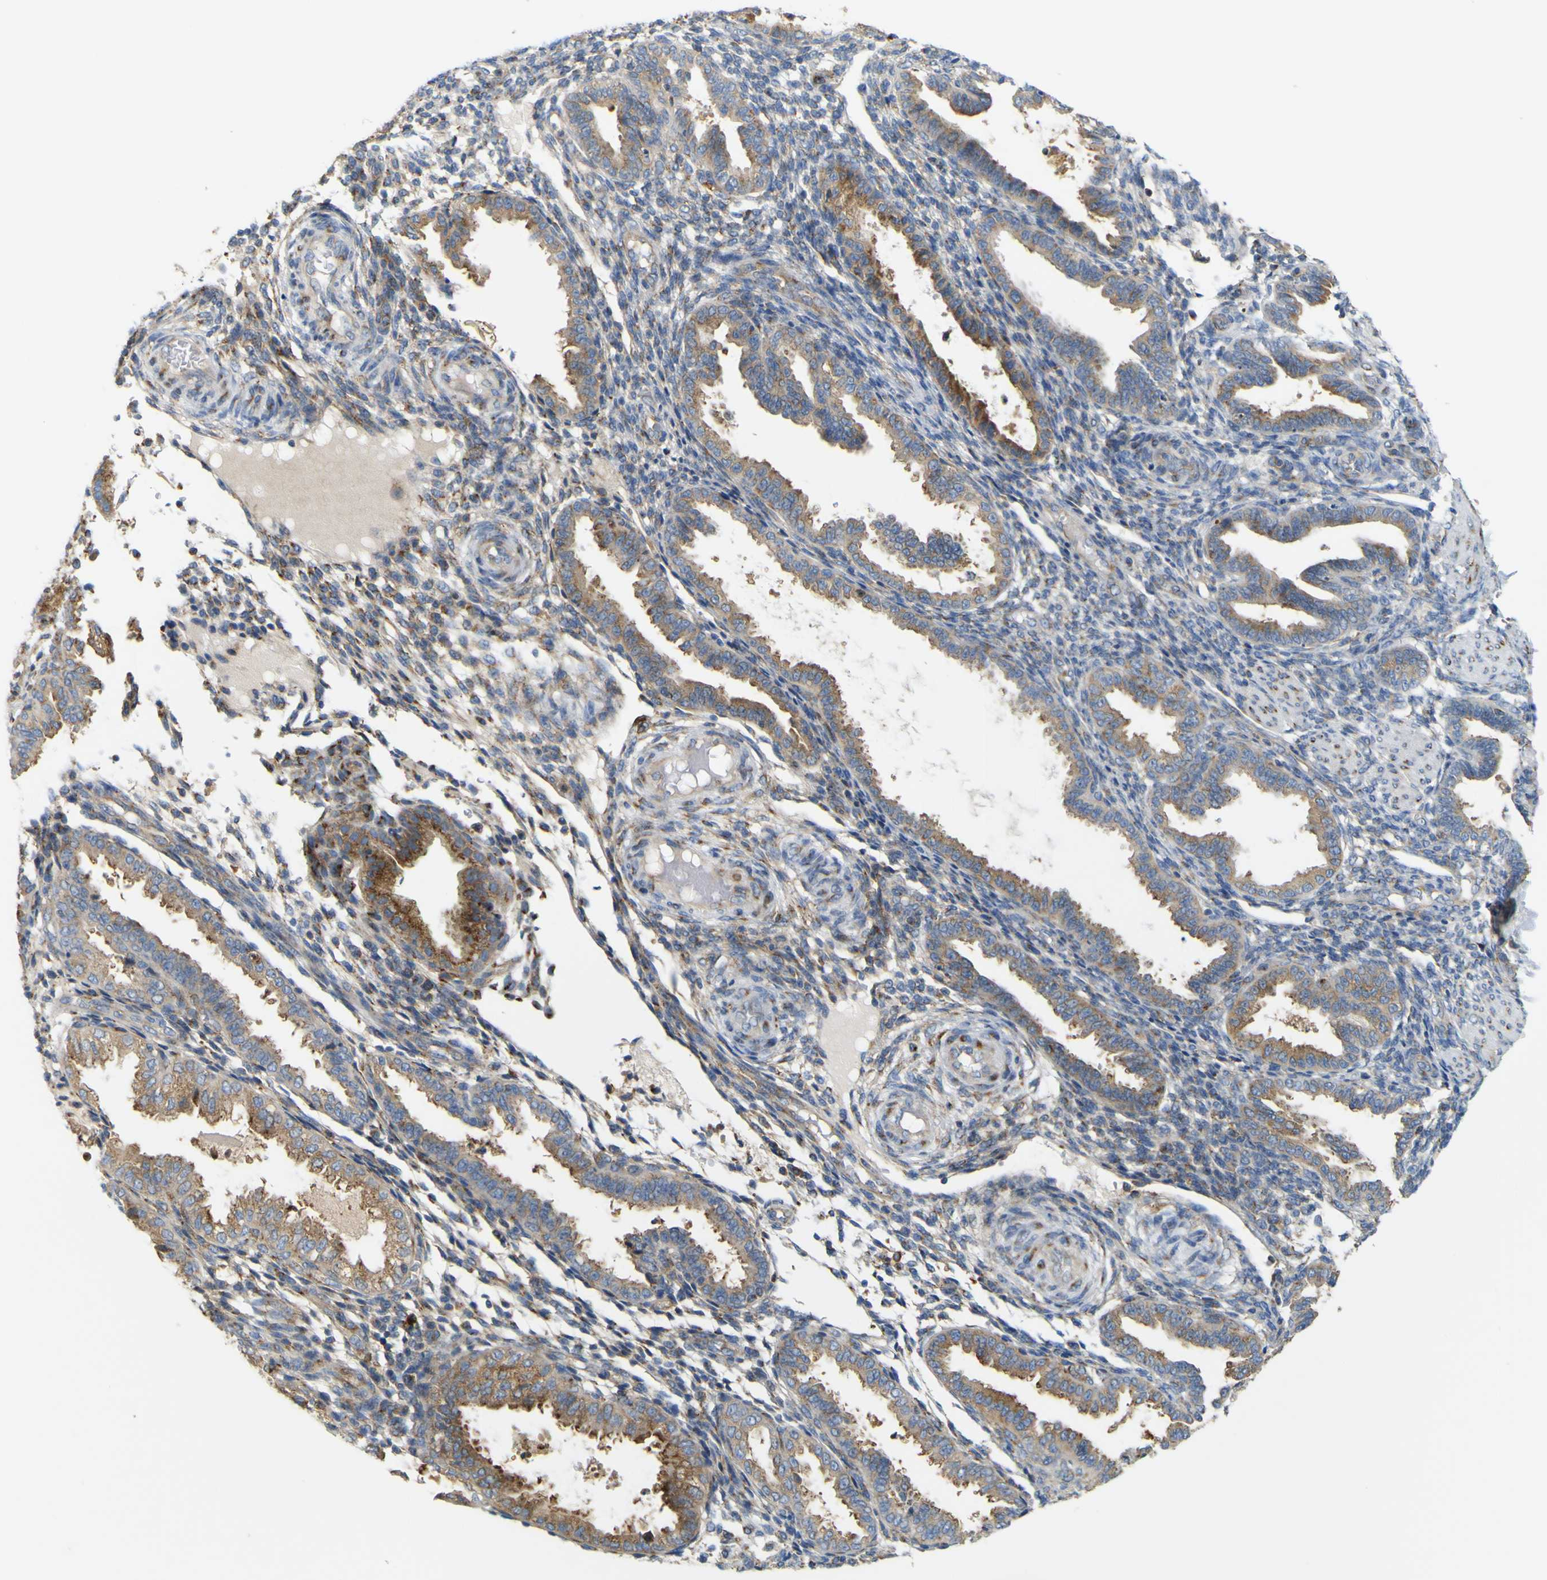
{"staining": {"intensity": "negative", "quantity": "none", "location": "none"}, "tissue": "endometrium", "cell_type": "Cells in endometrial stroma", "image_type": "normal", "snomed": [{"axis": "morphology", "description": "Normal tissue, NOS"}, {"axis": "topography", "description": "Endometrium"}], "caption": "An IHC micrograph of normal endometrium is shown. There is no staining in cells in endometrial stroma of endometrium. Brightfield microscopy of IHC stained with DAB (brown) and hematoxylin (blue), captured at high magnification.", "gene": "IGF2R", "patient": {"sex": "female", "age": 33}}